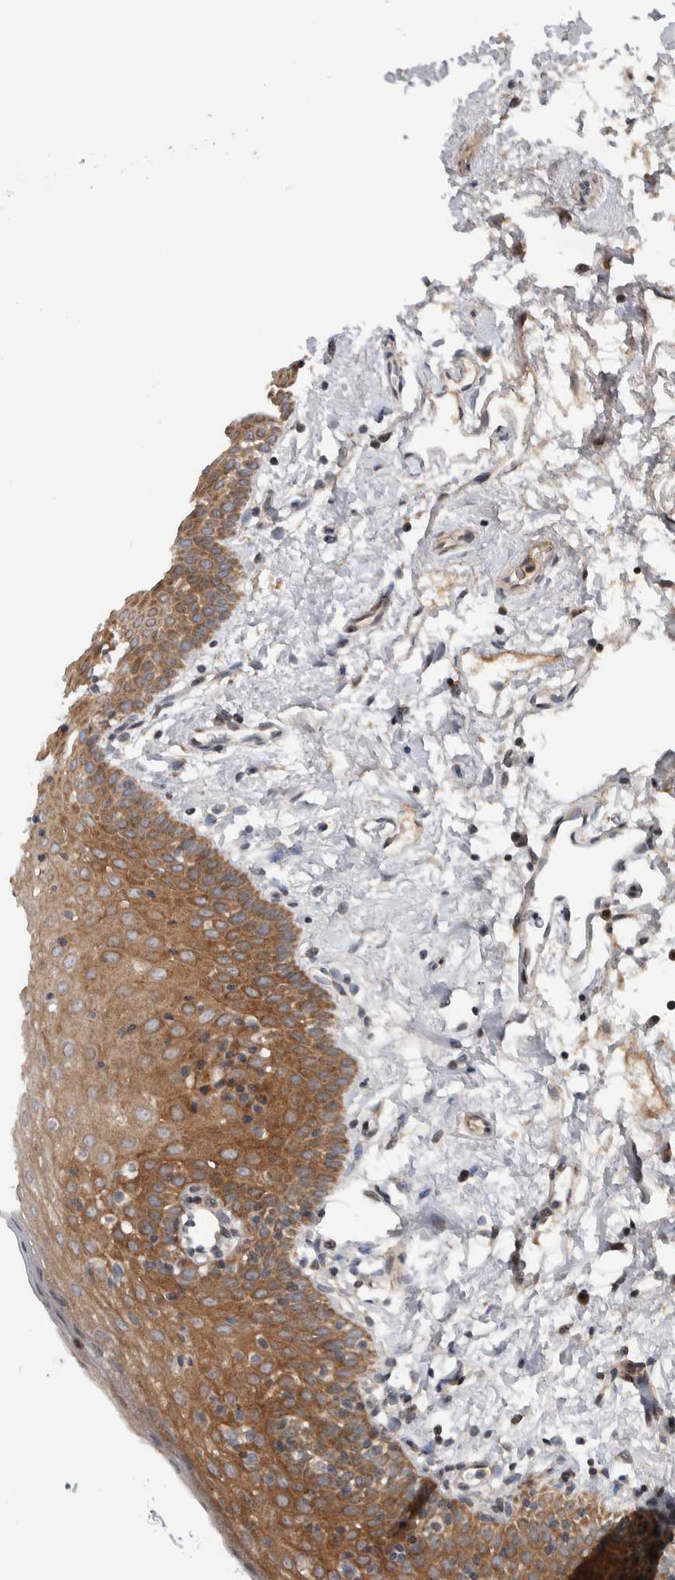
{"staining": {"intensity": "strong", "quantity": "25%-75%", "location": "cytoplasmic/membranous"}, "tissue": "oral mucosa", "cell_type": "Squamous epithelial cells", "image_type": "normal", "snomed": [{"axis": "morphology", "description": "Normal tissue, NOS"}, {"axis": "topography", "description": "Oral tissue"}], "caption": "A brown stain highlights strong cytoplasmic/membranous staining of a protein in squamous epithelial cells of unremarkable human oral mucosa.", "gene": "FAM83G", "patient": {"sex": "male", "age": 66}}